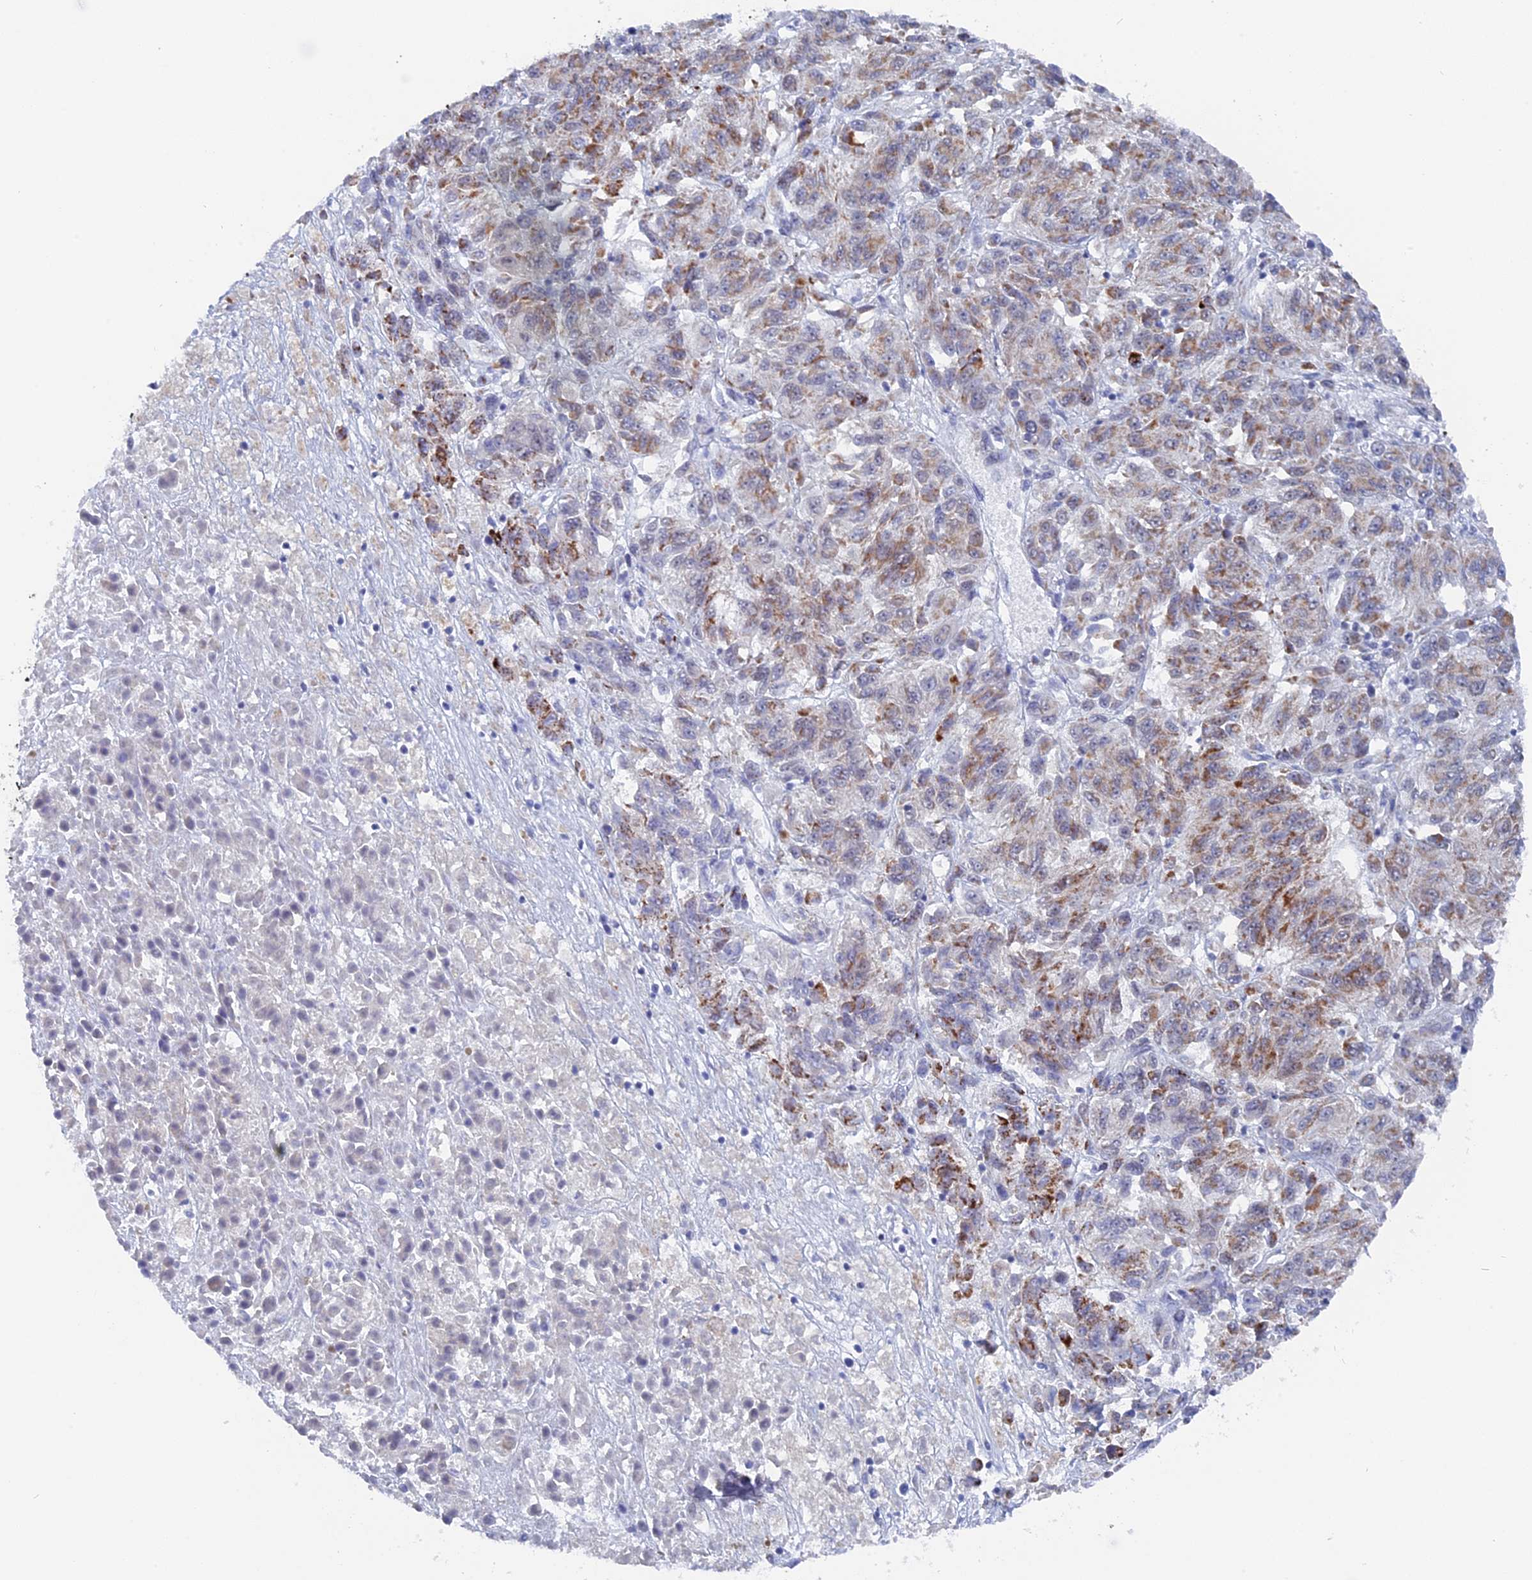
{"staining": {"intensity": "moderate", "quantity": "<25%", "location": "cytoplasmic/membranous"}, "tissue": "melanoma", "cell_type": "Tumor cells", "image_type": "cancer", "snomed": [{"axis": "morphology", "description": "Malignant melanoma, Metastatic site"}, {"axis": "topography", "description": "Lung"}], "caption": "Human malignant melanoma (metastatic site) stained for a protein (brown) displays moderate cytoplasmic/membranous positive staining in about <25% of tumor cells.", "gene": "BRD2", "patient": {"sex": "male", "age": 64}}